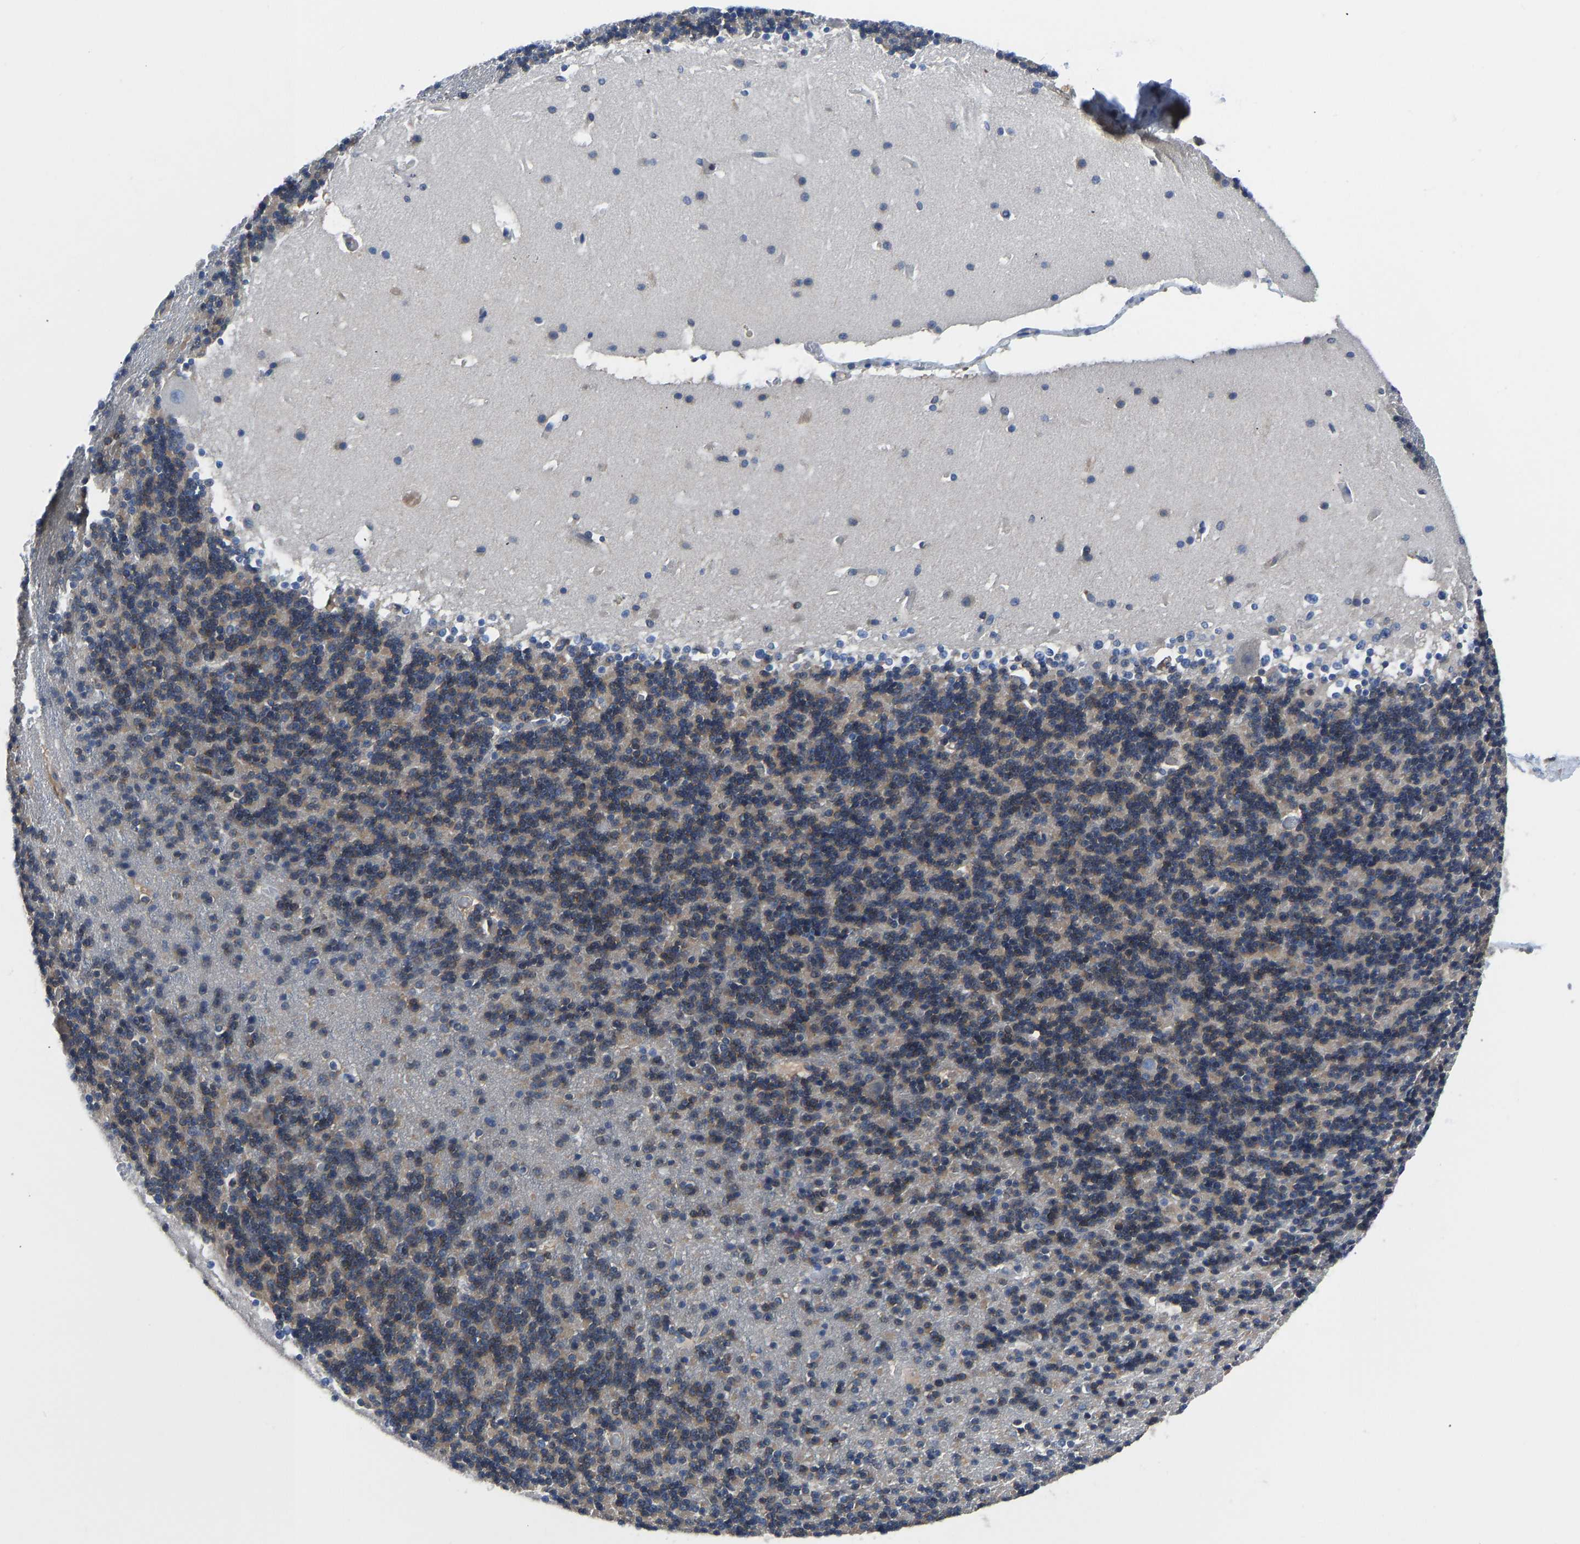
{"staining": {"intensity": "weak", "quantity": "25%-75%", "location": "cytoplasmic/membranous"}, "tissue": "cerebellum", "cell_type": "Cells in granular layer", "image_type": "normal", "snomed": [{"axis": "morphology", "description": "Normal tissue, NOS"}, {"axis": "topography", "description": "Cerebellum"}], "caption": "A high-resolution image shows immunohistochemistry (IHC) staining of benign cerebellum, which displays weak cytoplasmic/membranous positivity in approximately 25%-75% of cells in granular layer. (DAB (3,3'-diaminobenzidine) = brown stain, brightfield microscopy at high magnification).", "gene": "PRKAR1A", "patient": {"sex": "male", "age": 45}}